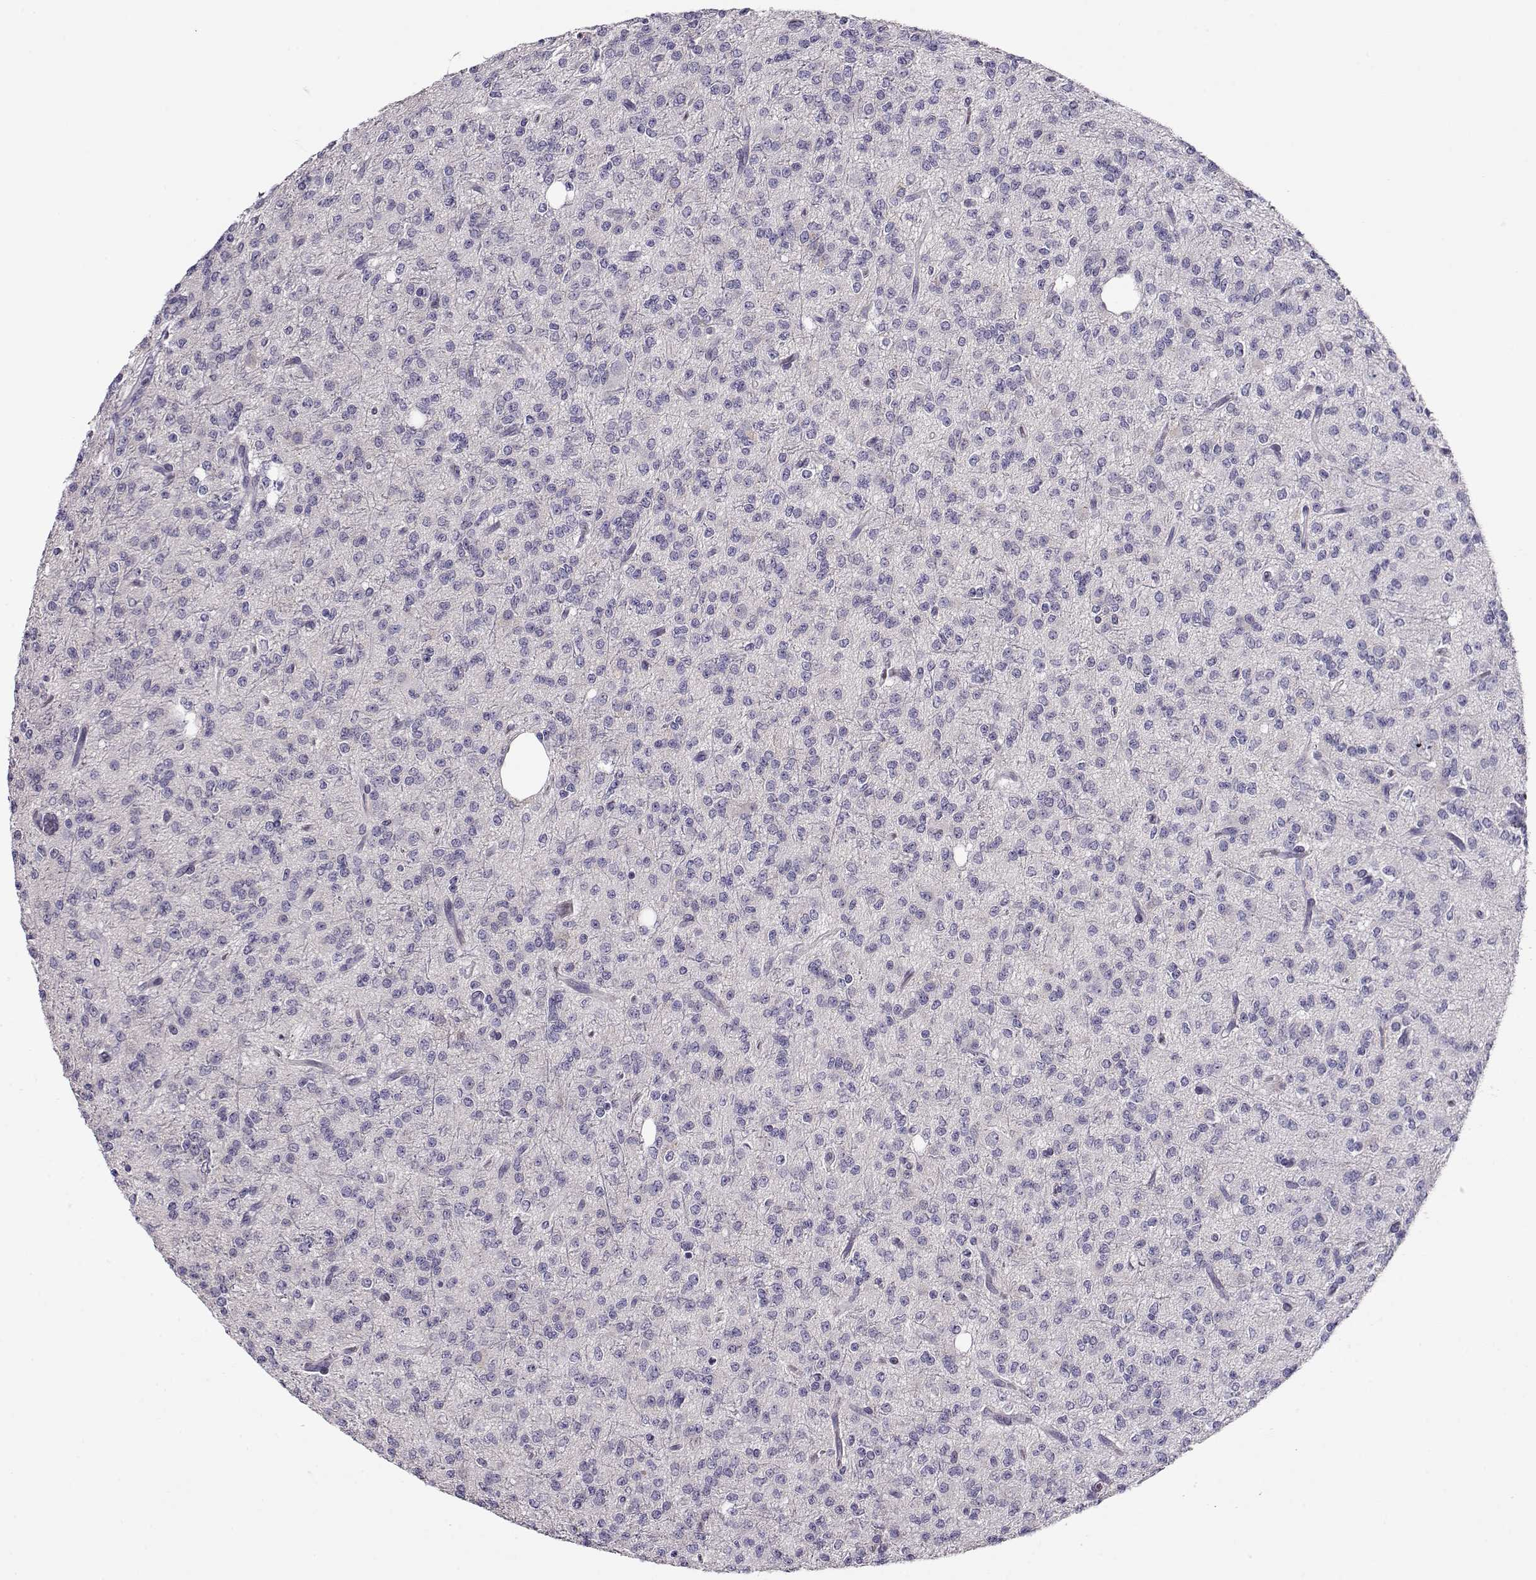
{"staining": {"intensity": "negative", "quantity": "none", "location": "none"}, "tissue": "glioma", "cell_type": "Tumor cells", "image_type": "cancer", "snomed": [{"axis": "morphology", "description": "Glioma, malignant, Low grade"}, {"axis": "topography", "description": "Brain"}], "caption": "The immunohistochemistry (IHC) micrograph has no significant staining in tumor cells of glioma tissue.", "gene": "CRX", "patient": {"sex": "male", "age": 27}}